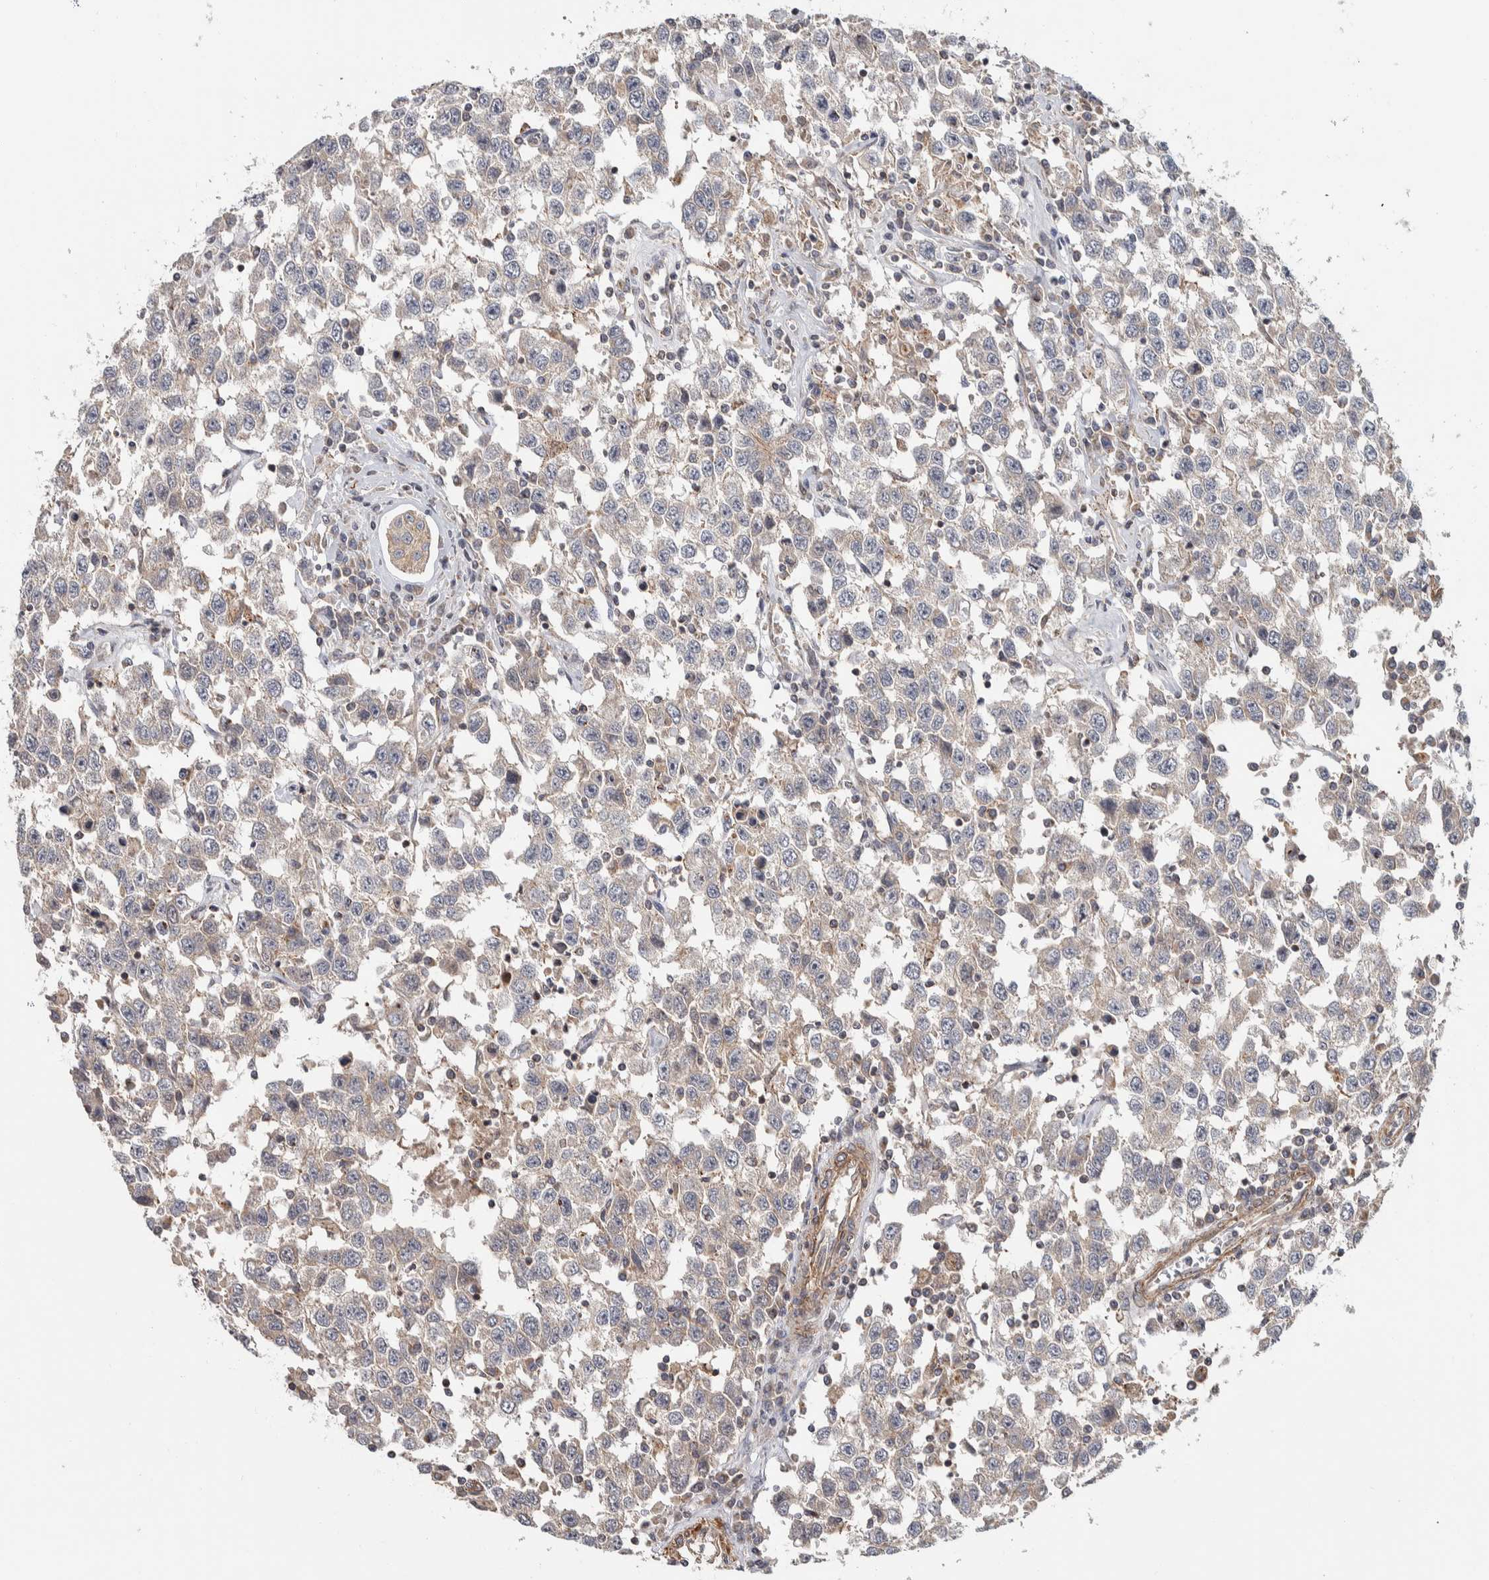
{"staining": {"intensity": "weak", "quantity": "<25%", "location": "cytoplasmic/membranous"}, "tissue": "testis cancer", "cell_type": "Tumor cells", "image_type": "cancer", "snomed": [{"axis": "morphology", "description": "Seminoma, NOS"}, {"axis": "topography", "description": "Testis"}], "caption": "Image shows no protein positivity in tumor cells of testis cancer (seminoma) tissue.", "gene": "CHMP4C", "patient": {"sex": "male", "age": 41}}